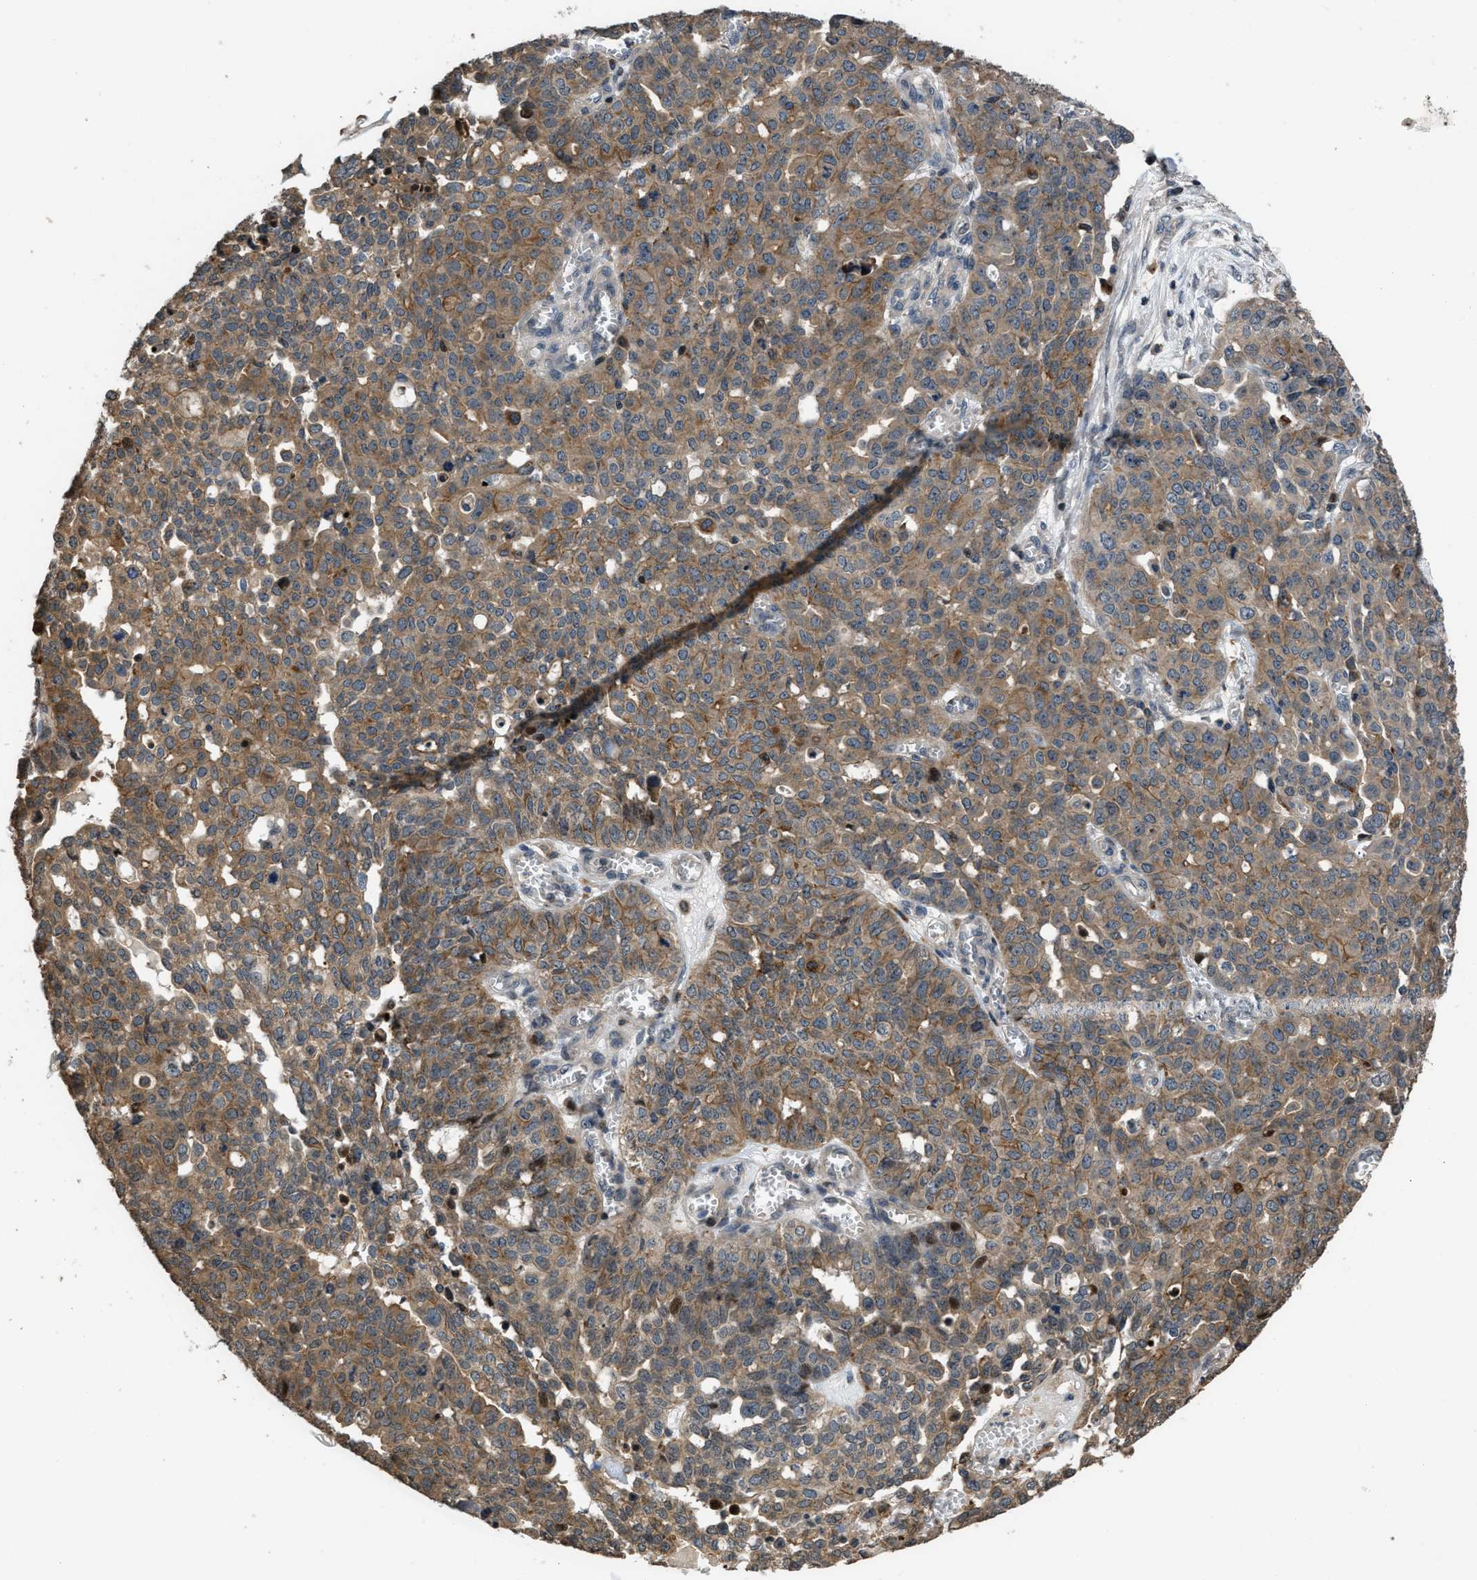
{"staining": {"intensity": "moderate", "quantity": ">75%", "location": "cytoplasmic/membranous"}, "tissue": "ovarian cancer", "cell_type": "Tumor cells", "image_type": "cancer", "snomed": [{"axis": "morphology", "description": "Cystadenocarcinoma, serous, NOS"}, {"axis": "topography", "description": "Ovary"}], "caption": "The histopathology image exhibits immunohistochemical staining of ovarian cancer. There is moderate cytoplasmic/membranous positivity is identified in about >75% of tumor cells.", "gene": "CTBS", "patient": {"sex": "female", "age": 56}}